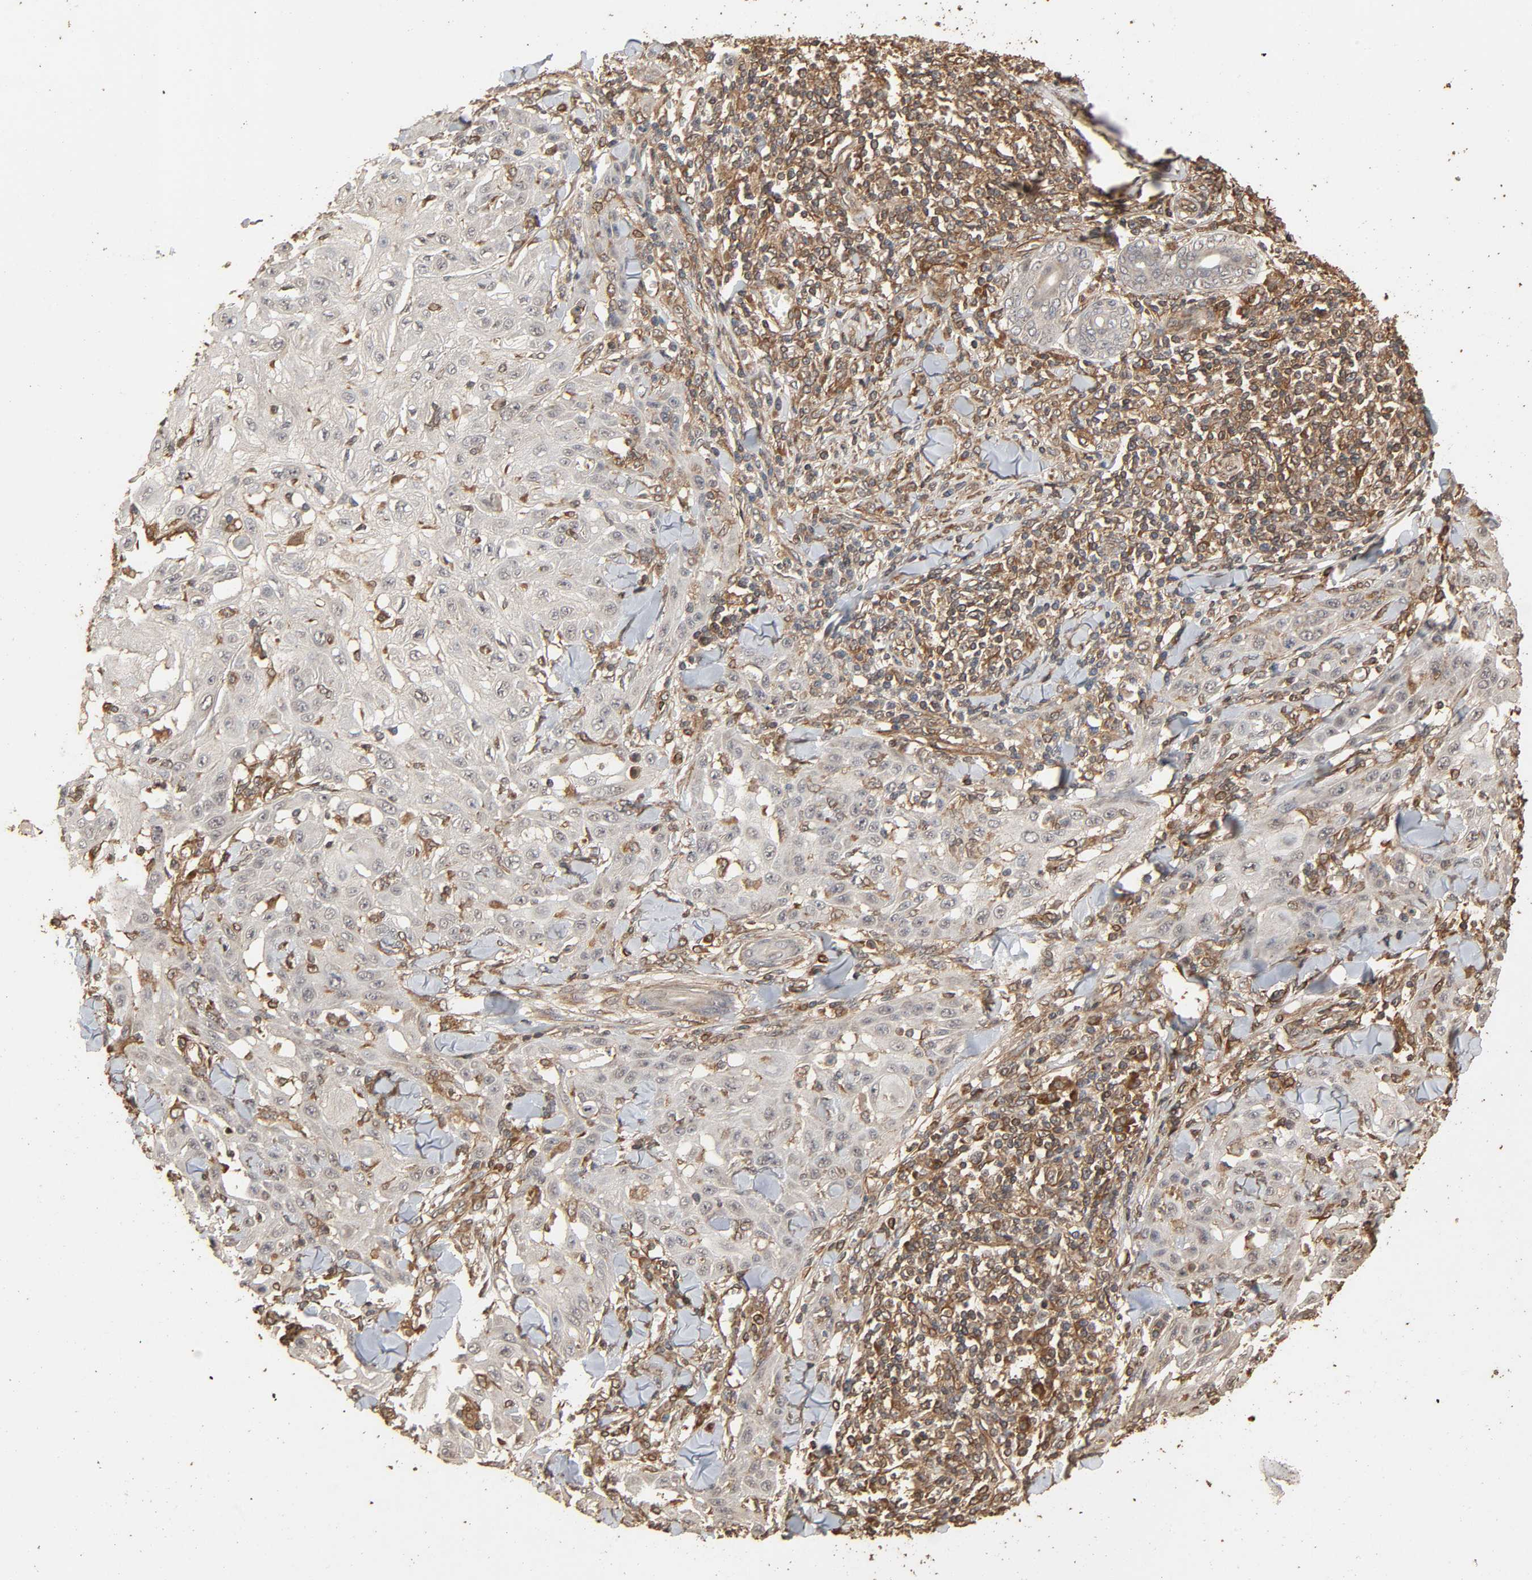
{"staining": {"intensity": "weak", "quantity": "25%-75%", "location": "cytoplasmic/membranous"}, "tissue": "skin cancer", "cell_type": "Tumor cells", "image_type": "cancer", "snomed": [{"axis": "morphology", "description": "Squamous cell carcinoma, NOS"}, {"axis": "topography", "description": "Skin"}], "caption": "Weak cytoplasmic/membranous expression is appreciated in about 25%-75% of tumor cells in skin squamous cell carcinoma.", "gene": "RPS6KA6", "patient": {"sex": "male", "age": 24}}